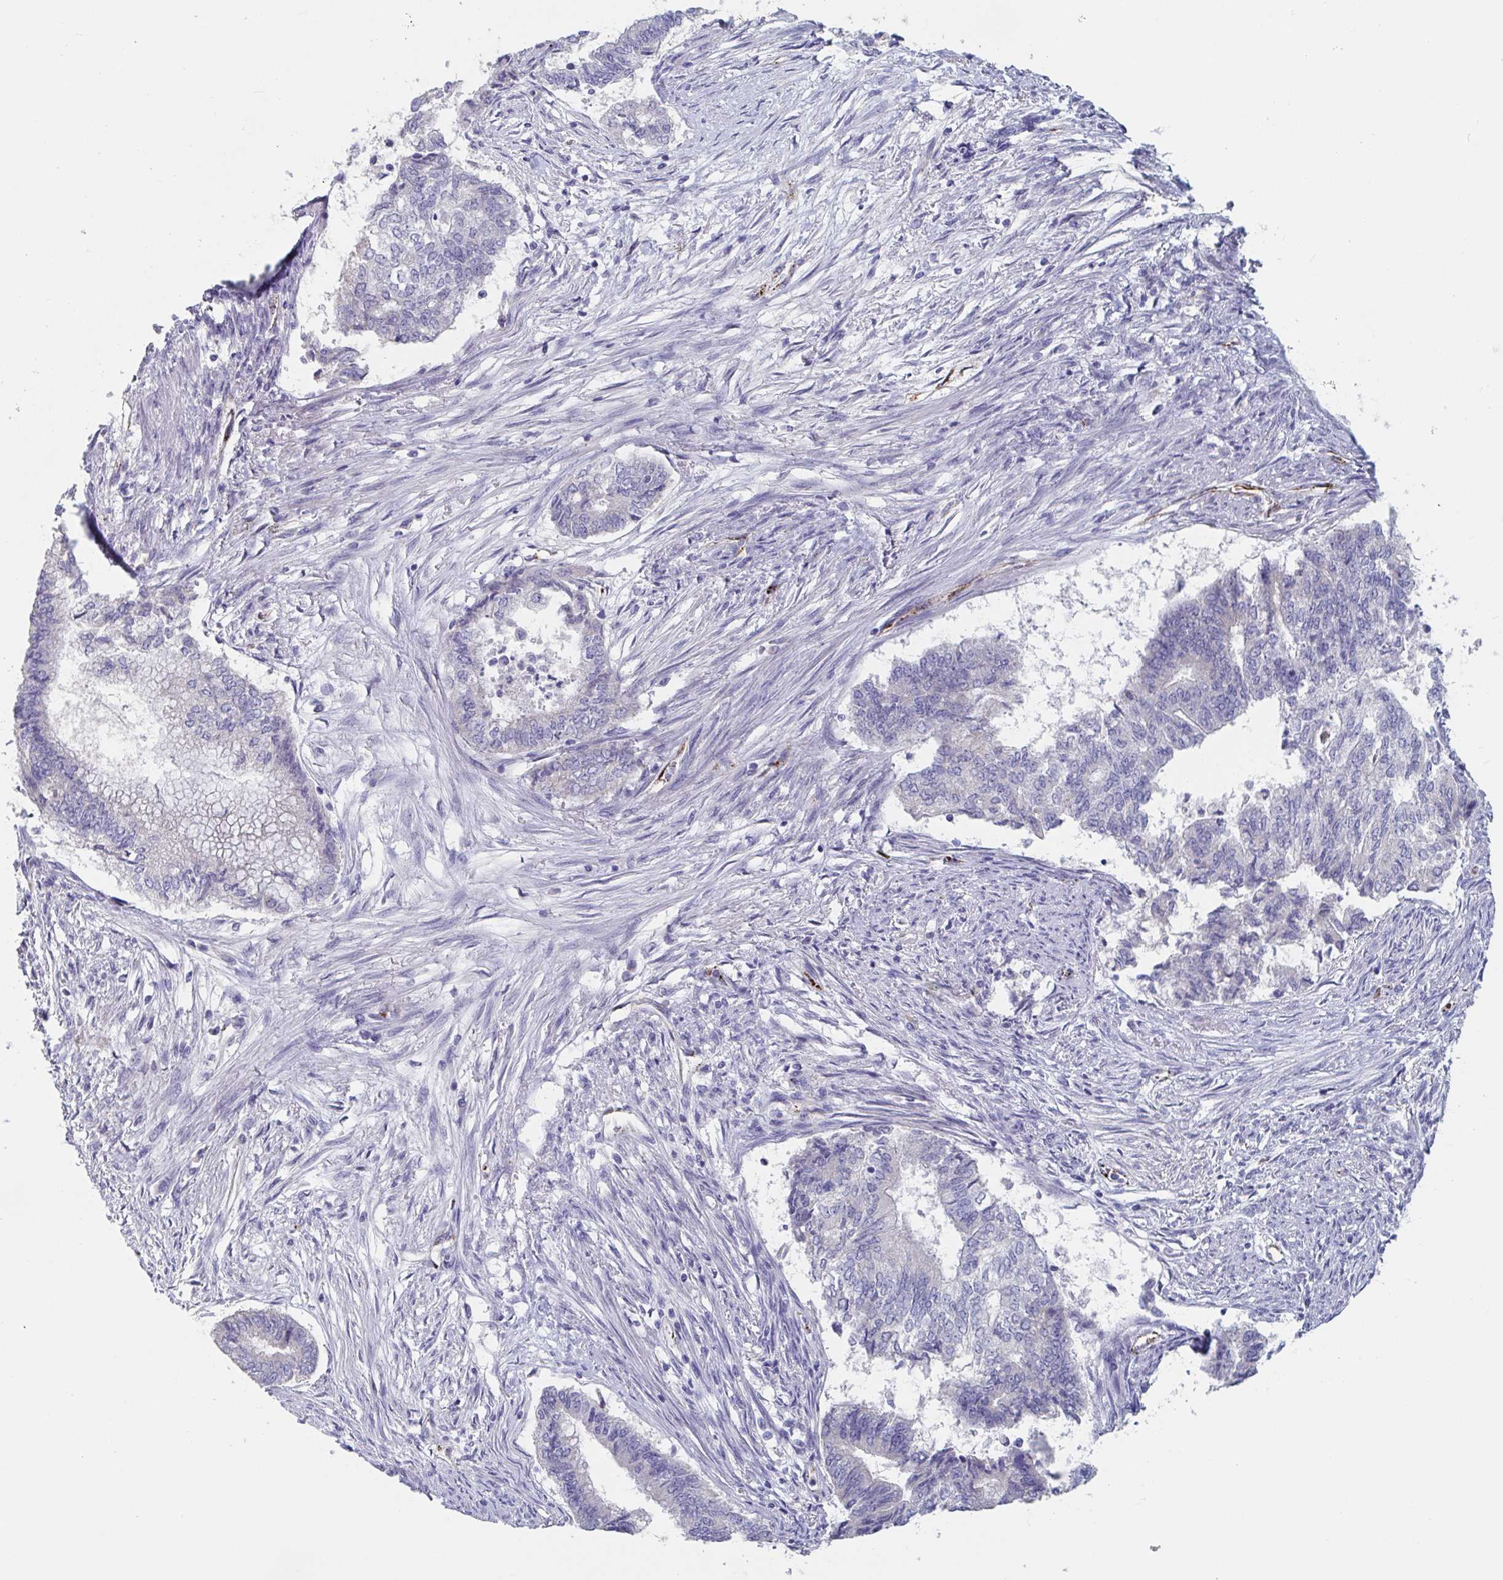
{"staining": {"intensity": "negative", "quantity": "none", "location": "none"}, "tissue": "endometrial cancer", "cell_type": "Tumor cells", "image_type": "cancer", "snomed": [{"axis": "morphology", "description": "Adenocarcinoma, NOS"}, {"axis": "topography", "description": "Endometrium"}], "caption": "Tumor cells show no significant expression in endometrial cancer (adenocarcinoma).", "gene": "ABHD16A", "patient": {"sex": "female", "age": 65}}